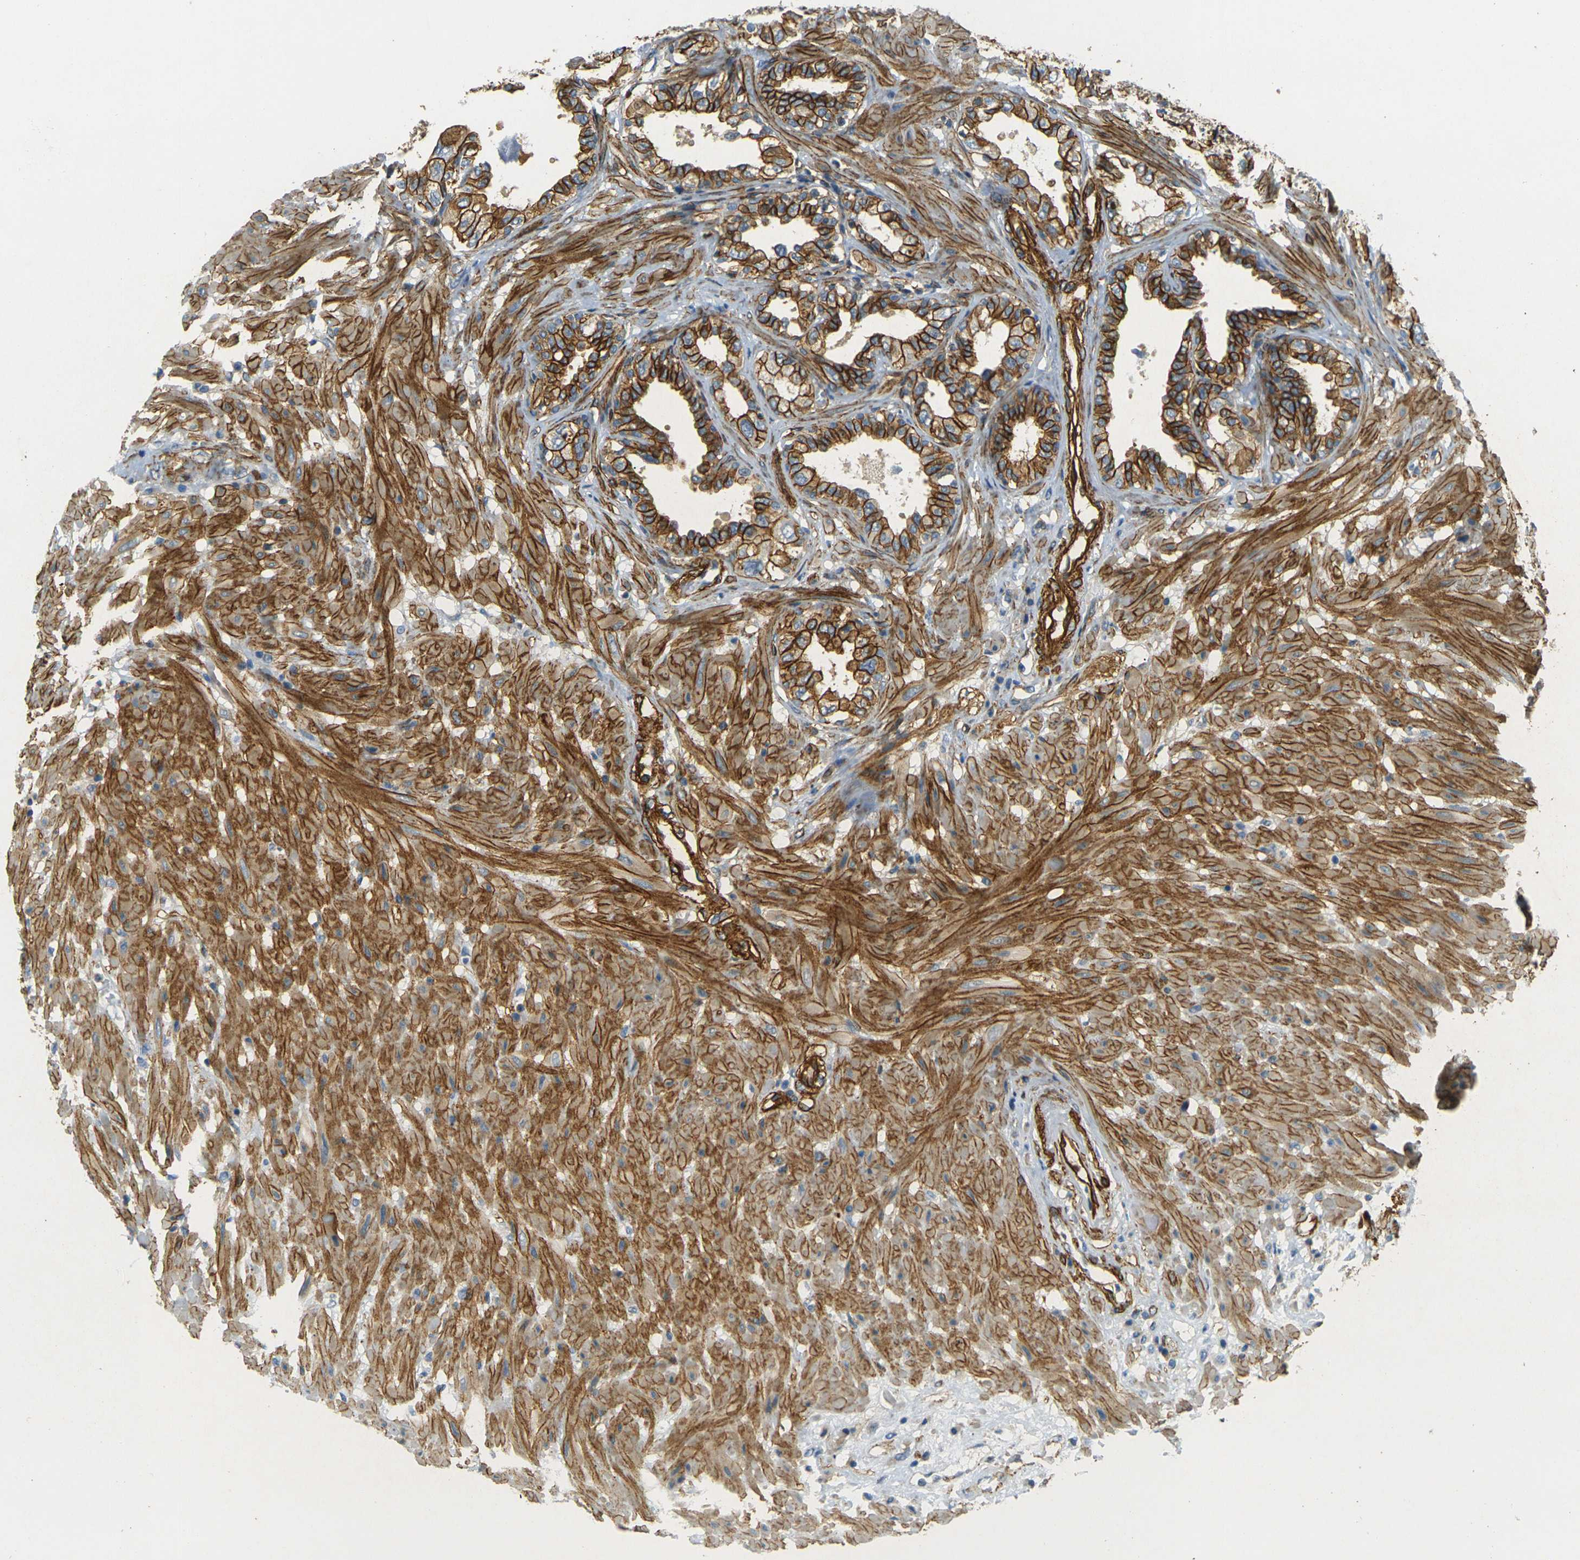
{"staining": {"intensity": "strong", "quantity": ">75%", "location": "cytoplasmic/membranous"}, "tissue": "seminal vesicle", "cell_type": "Glandular cells", "image_type": "normal", "snomed": [{"axis": "morphology", "description": "Normal tissue, NOS"}, {"axis": "topography", "description": "Seminal veicle"}], "caption": "This is an image of immunohistochemistry (IHC) staining of benign seminal vesicle, which shows strong staining in the cytoplasmic/membranous of glandular cells.", "gene": "EPHA7", "patient": {"sex": "male", "age": 61}}